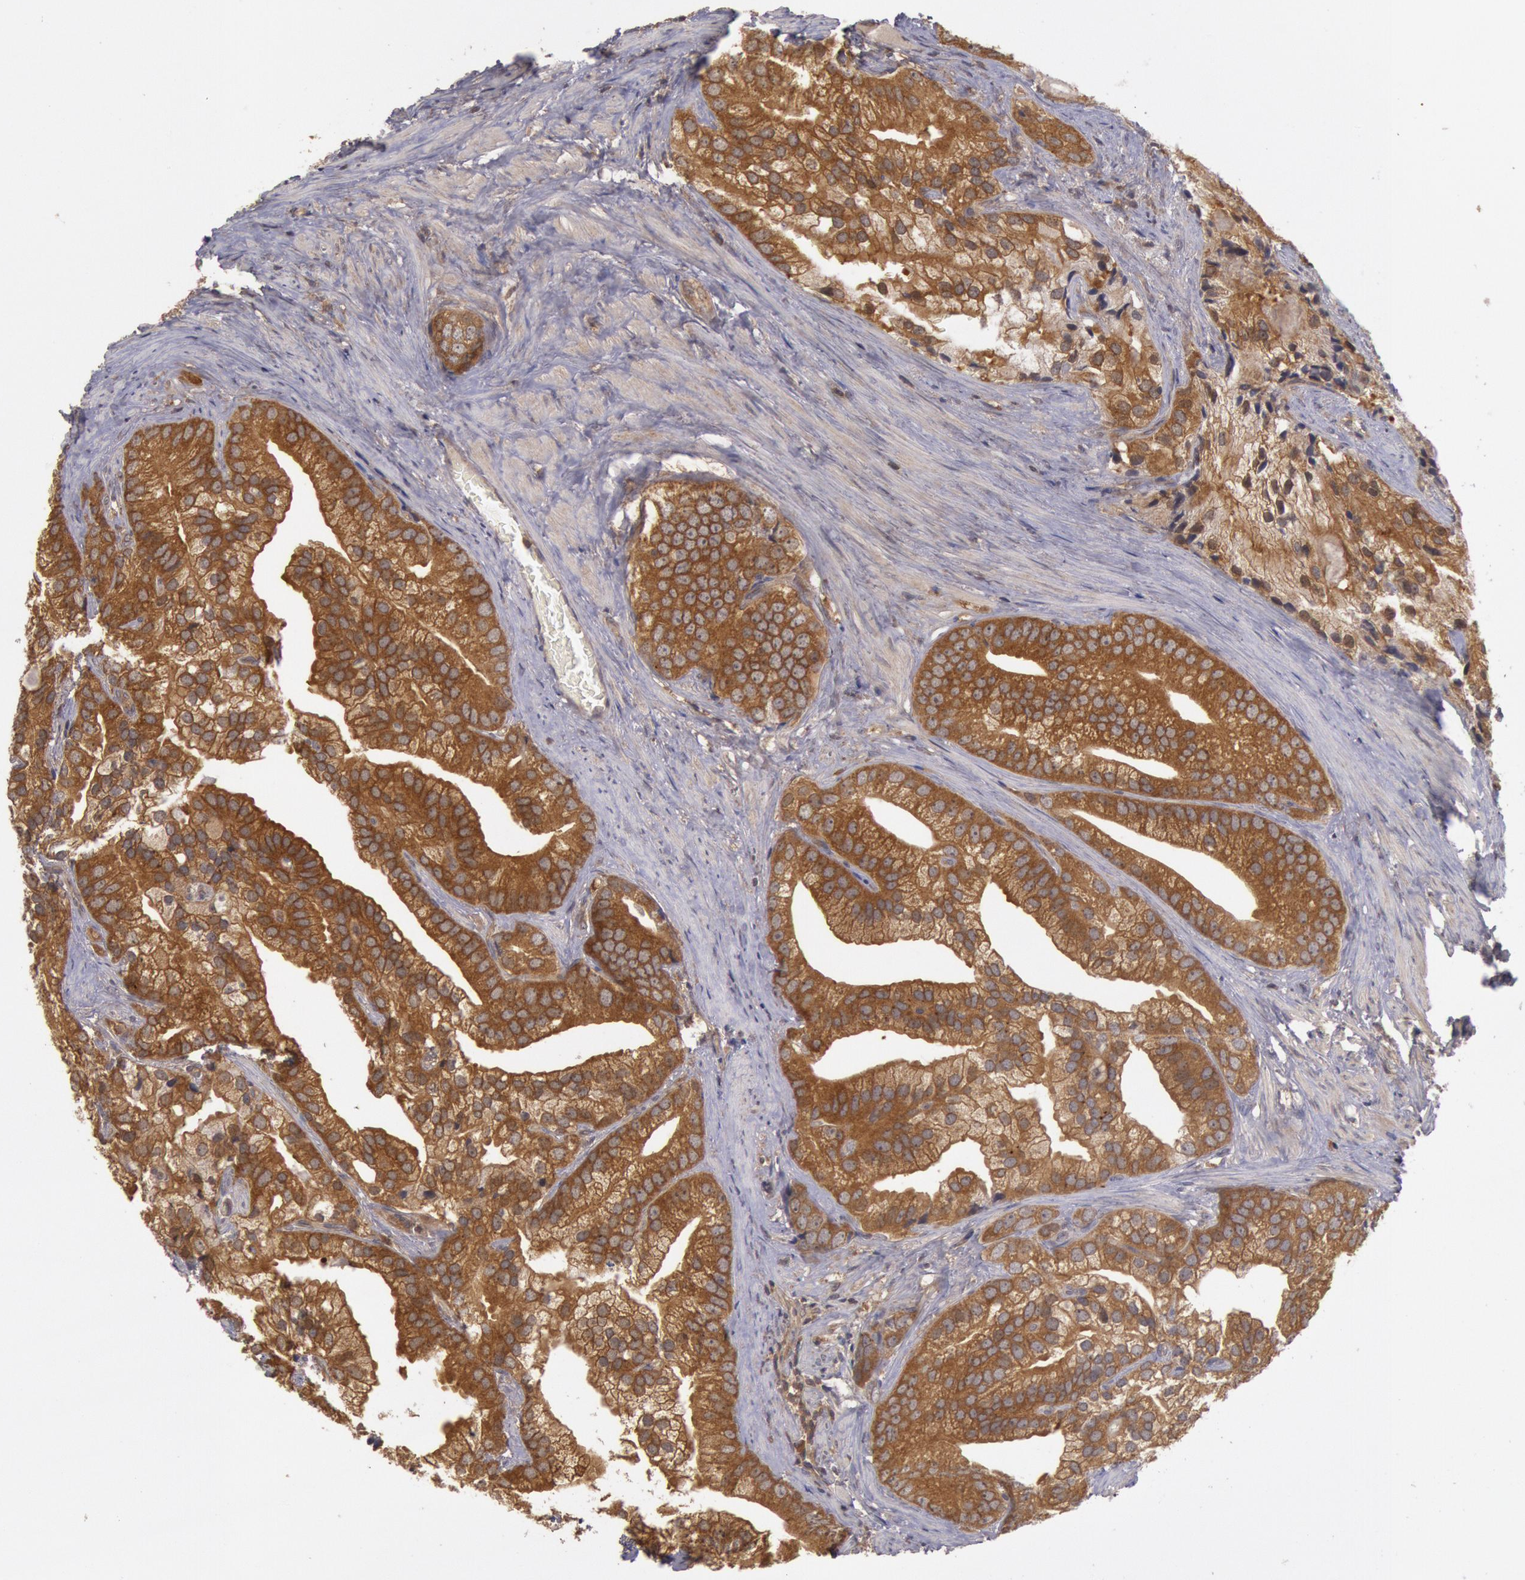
{"staining": {"intensity": "strong", "quantity": ">75%", "location": "cytoplasmic/membranous"}, "tissue": "prostate cancer", "cell_type": "Tumor cells", "image_type": "cancer", "snomed": [{"axis": "morphology", "description": "Adenocarcinoma, Low grade"}, {"axis": "topography", "description": "Prostate"}], "caption": "Immunohistochemical staining of human prostate cancer (adenocarcinoma (low-grade)) reveals high levels of strong cytoplasmic/membranous protein positivity in about >75% of tumor cells.", "gene": "BRAF", "patient": {"sex": "male", "age": 71}}